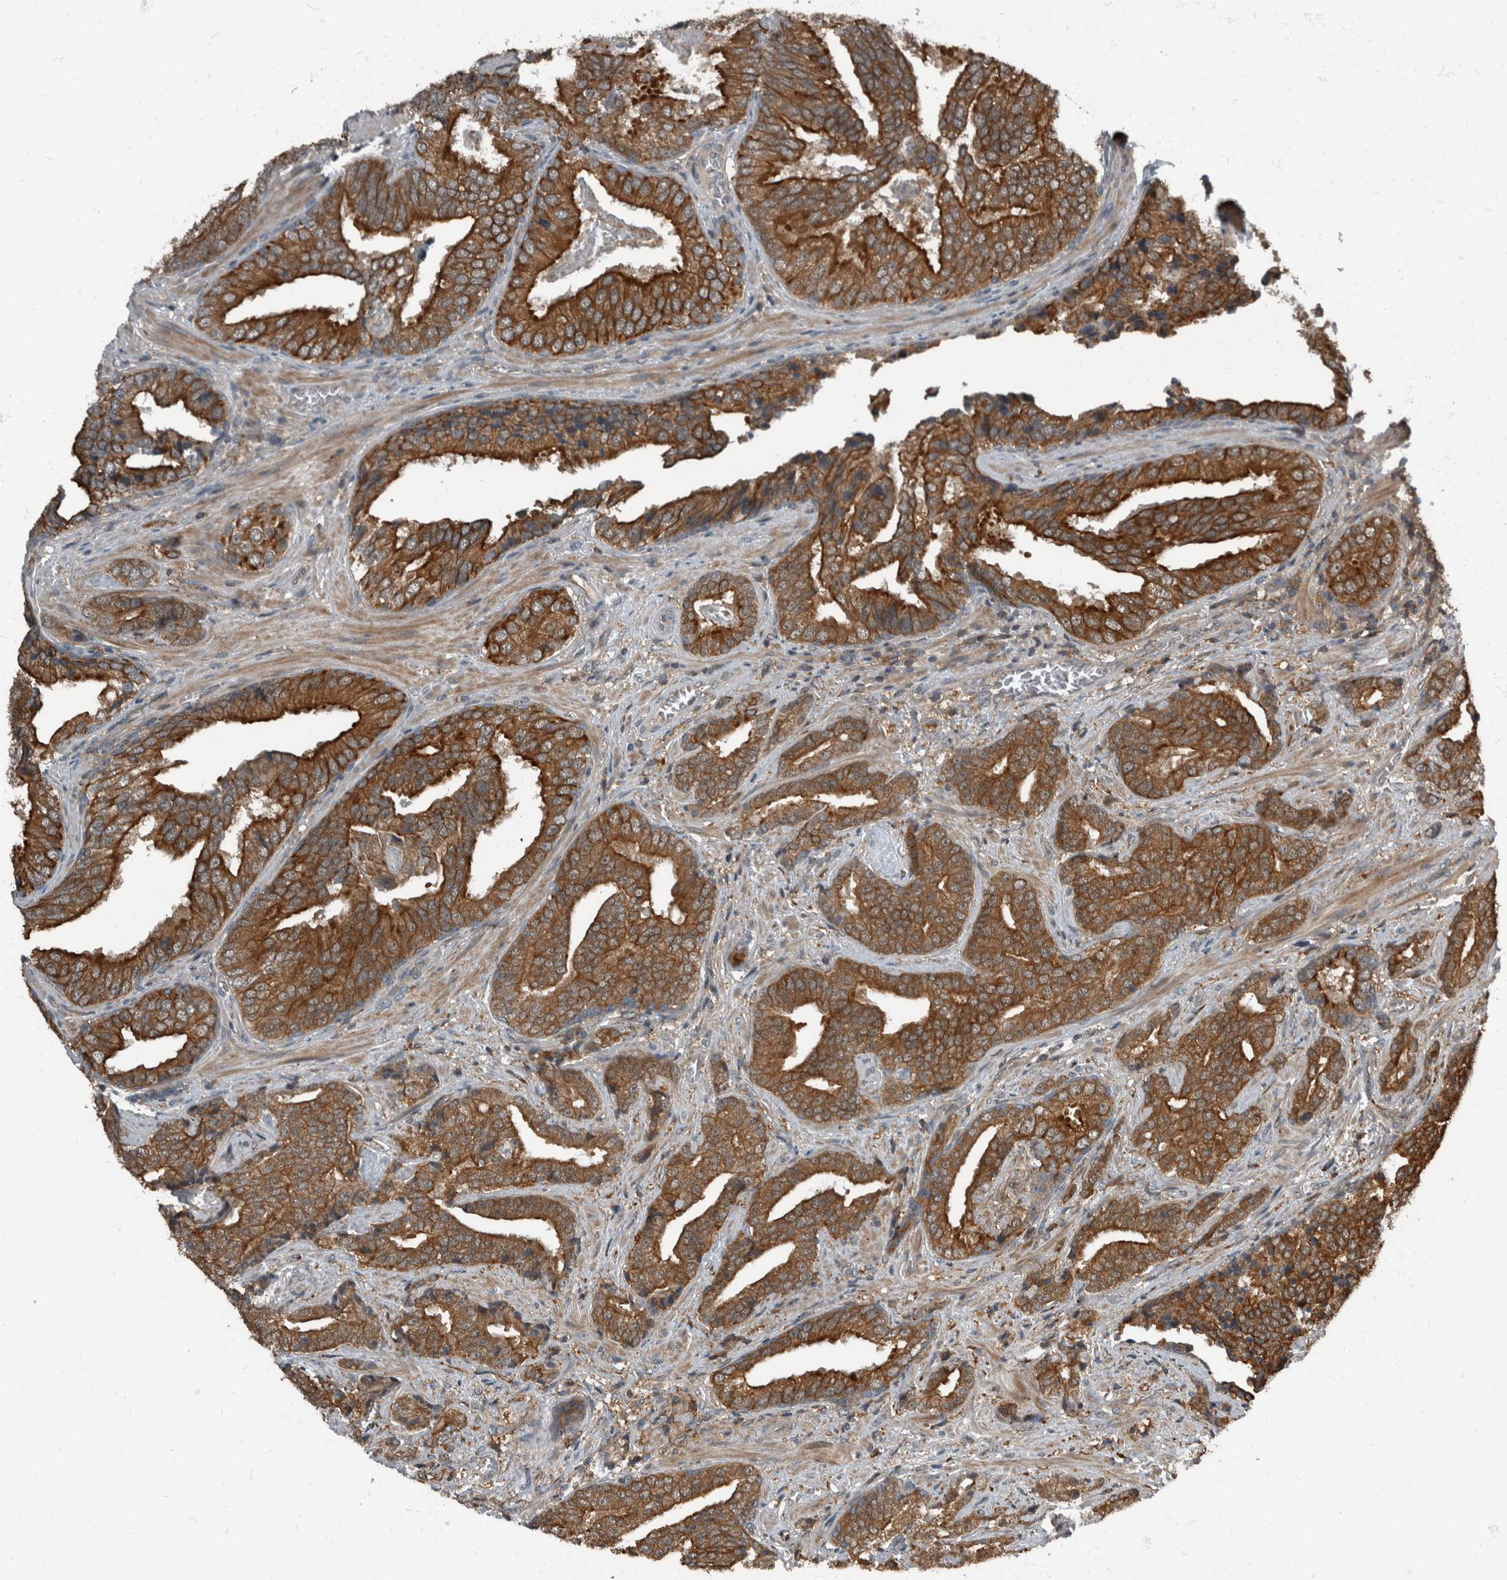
{"staining": {"intensity": "strong", "quantity": ">75%", "location": "cytoplasmic/membranous"}, "tissue": "prostate cancer", "cell_type": "Tumor cells", "image_type": "cancer", "snomed": [{"axis": "morphology", "description": "Adenocarcinoma, Low grade"}, {"axis": "topography", "description": "Prostate"}], "caption": "This is an image of immunohistochemistry staining of prostate low-grade adenocarcinoma, which shows strong expression in the cytoplasmic/membranous of tumor cells.", "gene": "RABGGTB", "patient": {"sex": "male", "age": 67}}